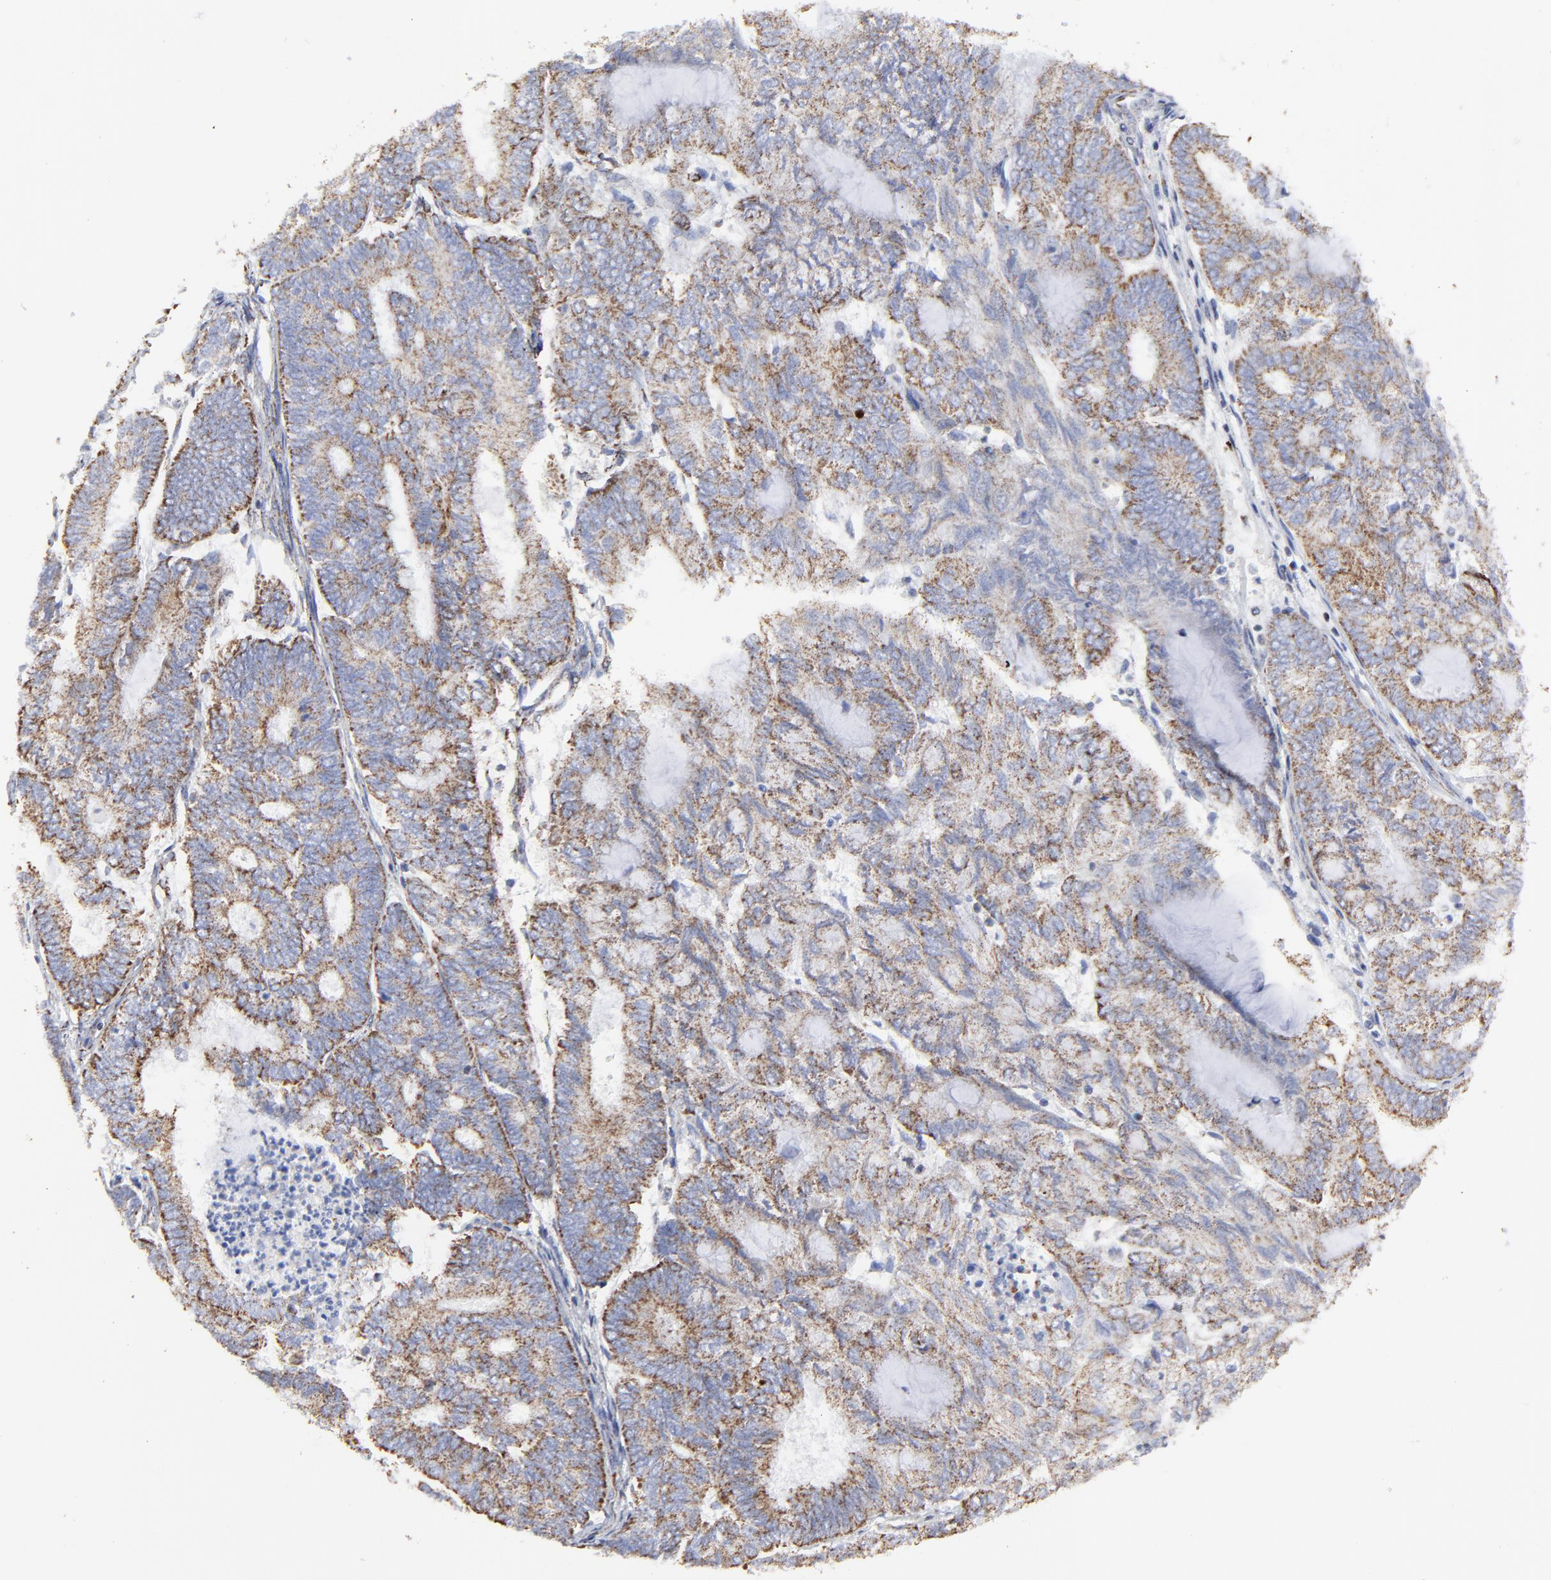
{"staining": {"intensity": "moderate", "quantity": ">75%", "location": "cytoplasmic/membranous"}, "tissue": "endometrial cancer", "cell_type": "Tumor cells", "image_type": "cancer", "snomed": [{"axis": "morphology", "description": "Adenocarcinoma, NOS"}, {"axis": "topography", "description": "Endometrium"}], "caption": "Approximately >75% of tumor cells in endometrial cancer show moderate cytoplasmic/membranous protein expression as visualized by brown immunohistochemical staining.", "gene": "PINK1", "patient": {"sex": "female", "age": 59}}